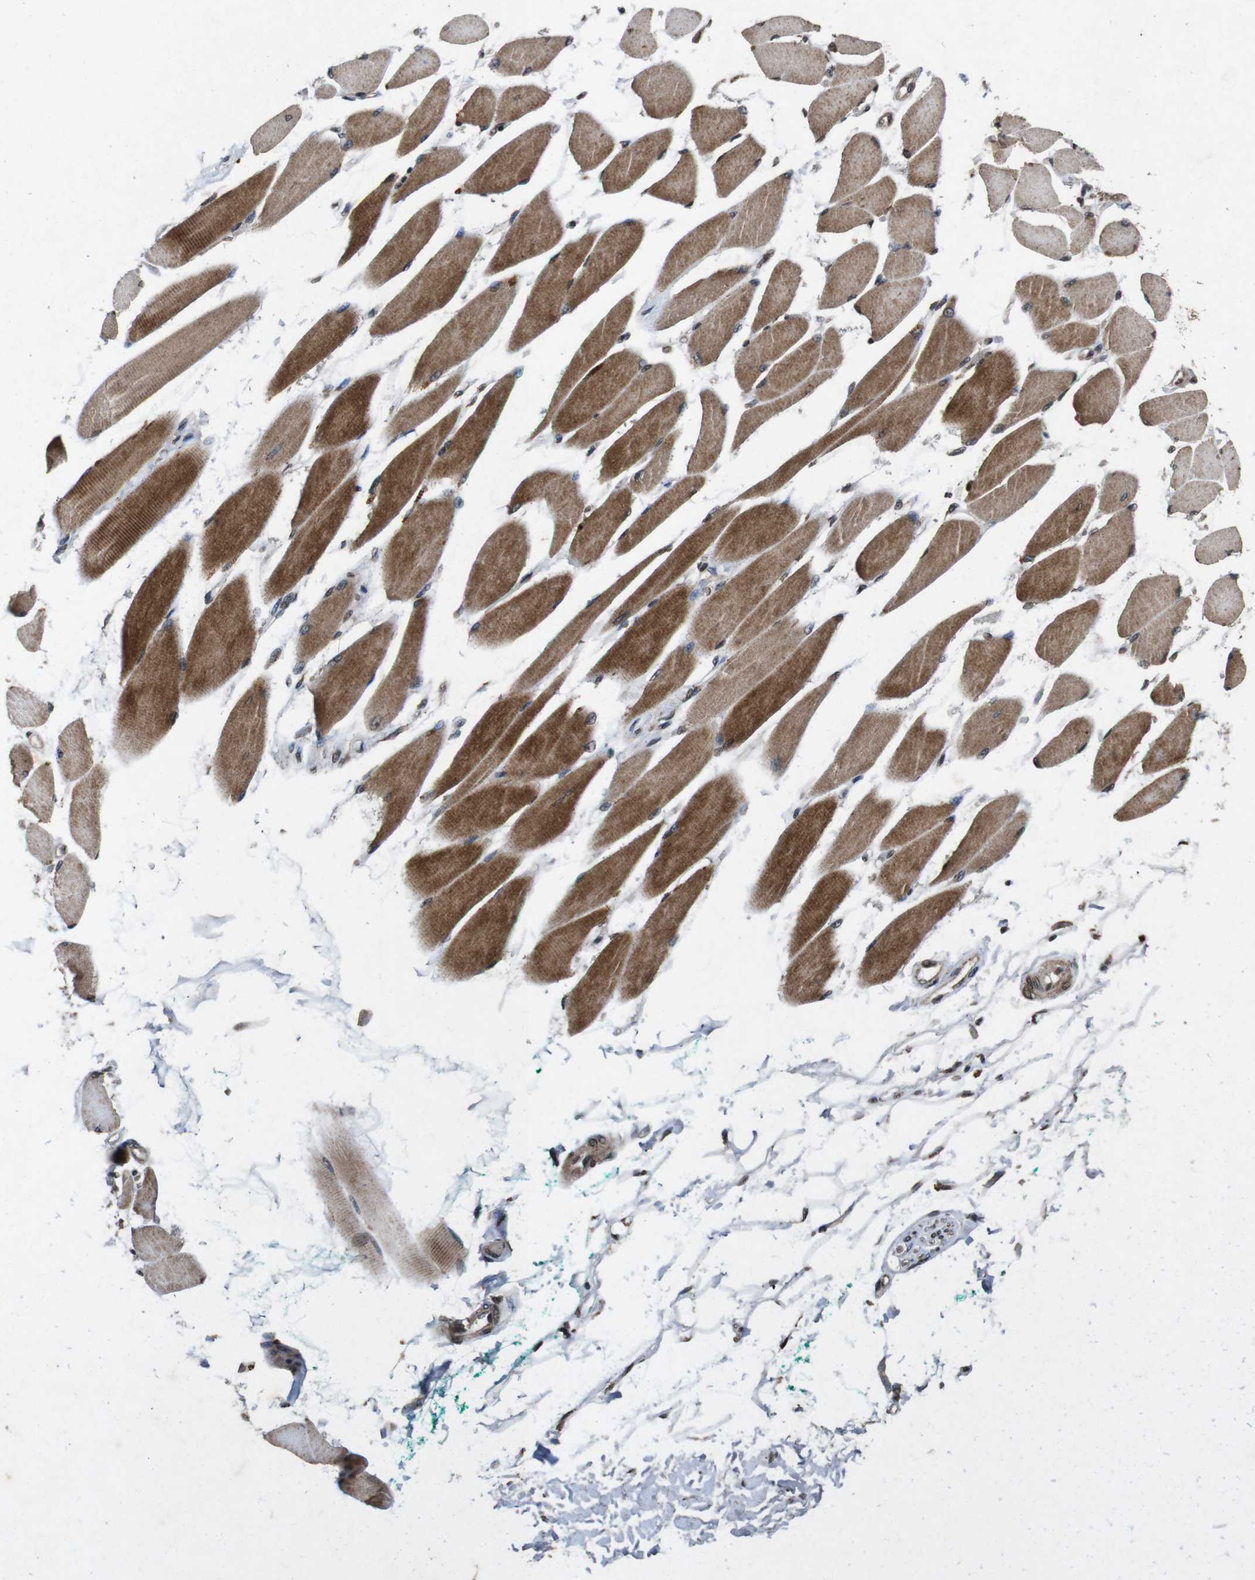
{"staining": {"intensity": "strong", "quantity": ">75%", "location": "cytoplasmic/membranous"}, "tissue": "skeletal muscle", "cell_type": "Myocytes", "image_type": "normal", "snomed": [{"axis": "morphology", "description": "Normal tissue, NOS"}, {"axis": "topography", "description": "Skeletal muscle"}, {"axis": "topography", "description": "Oral tissue"}, {"axis": "topography", "description": "Peripheral nerve tissue"}], "caption": "Brown immunohistochemical staining in normal human skeletal muscle exhibits strong cytoplasmic/membranous expression in about >75% of myocytes. (Brightfield microscopy of DAB IHC at high magnification).", "gene": "SORL1", "patient": {"sex": "female", "age": 84}}